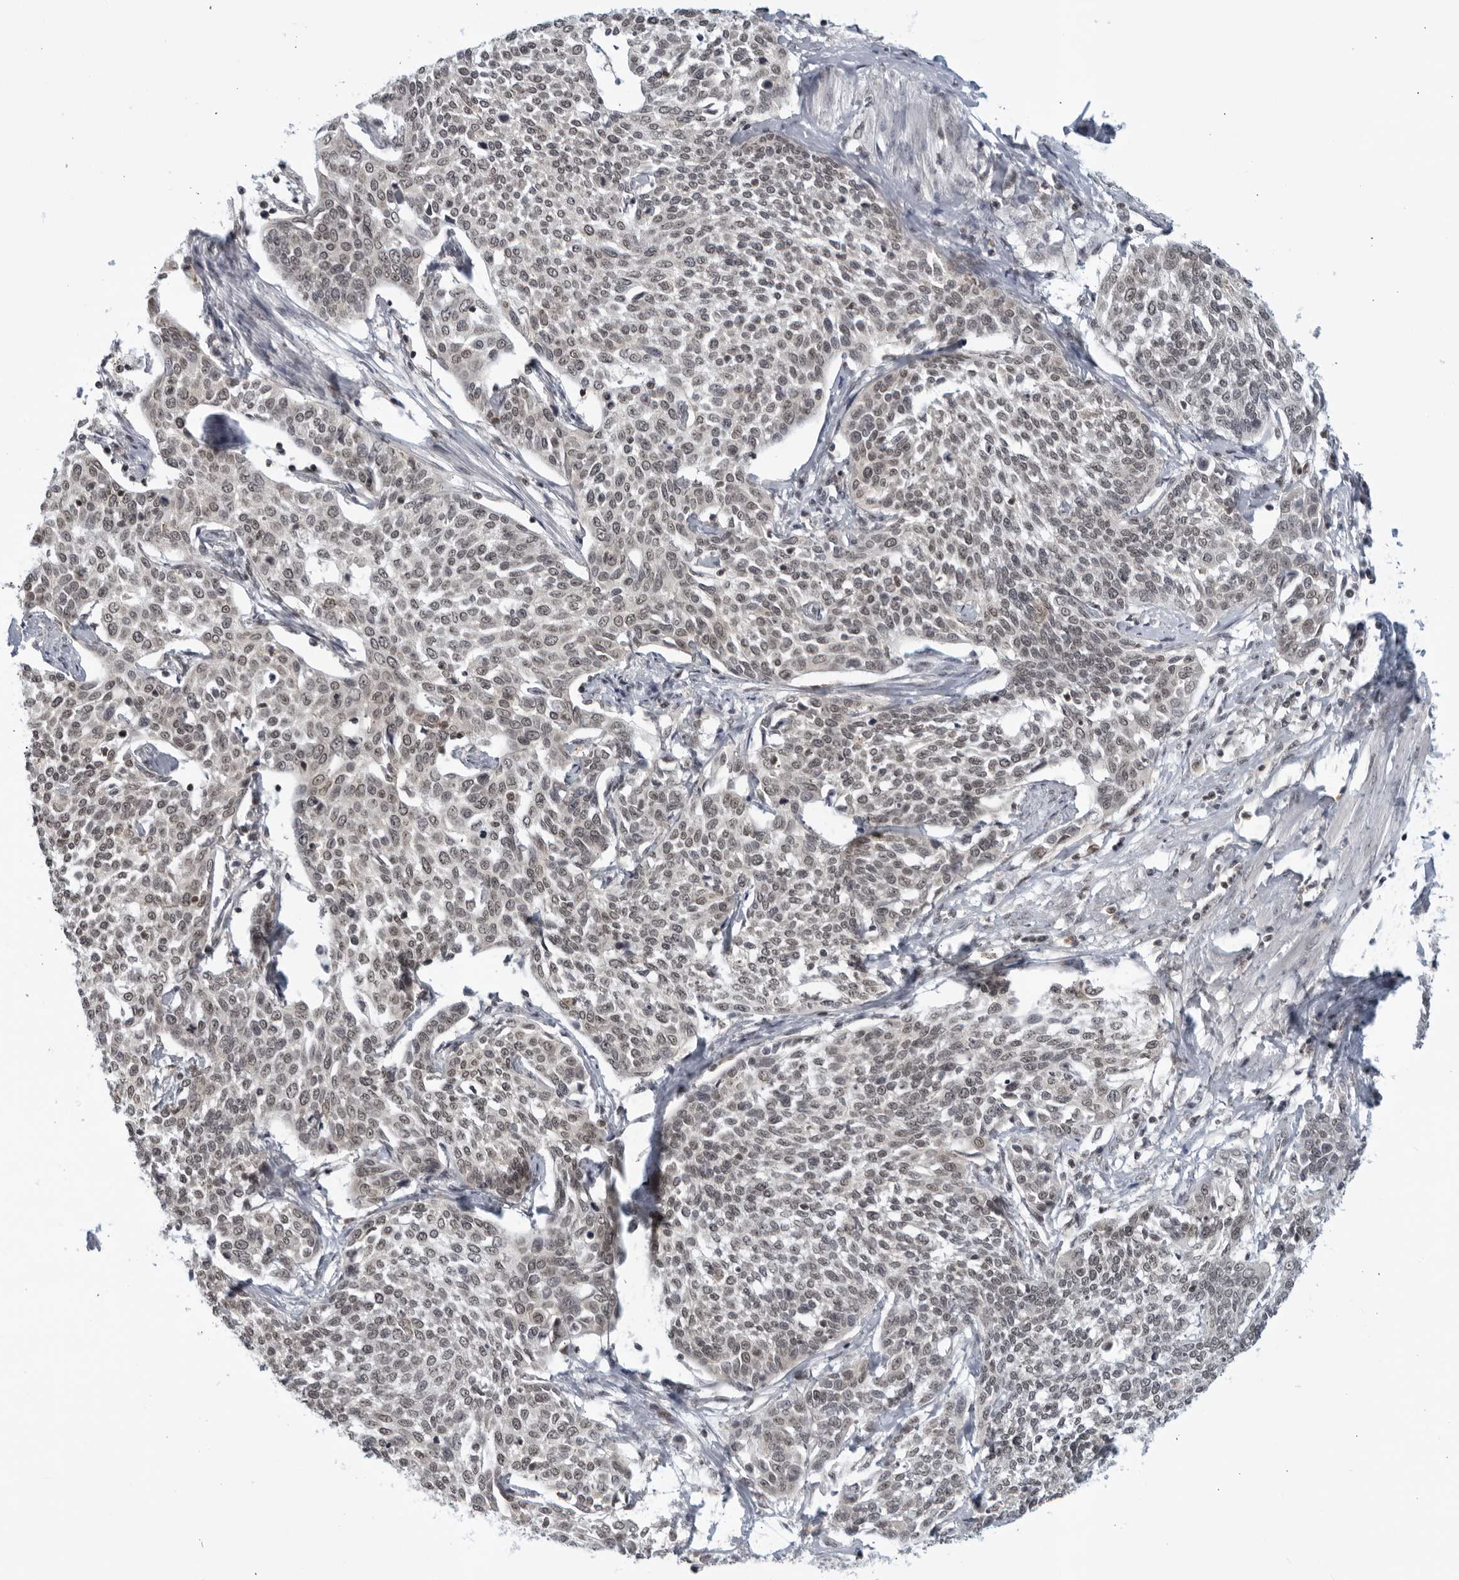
{"staining": {"intensity": "weak", "quantity": ">75%", "location": "nuclear"}, "tissue": "cervical cancer", "cell_type": "Tumor cells", "image_type": "cancer", "snomed": [{"axis": "morphology", "description": "Squamous cell carcinoma, NOS"}, {"axis": "topography", "description": "Cervix"}], "caption": "This is an image of immunohistochemistry (IHC) staining of cervical cancer (squamous cell carcinoma), which shows weak positivity in the nuclear of tumor cells.", "gene": "CC2D1B", "patient": {"sex": "female", "age": 34}}